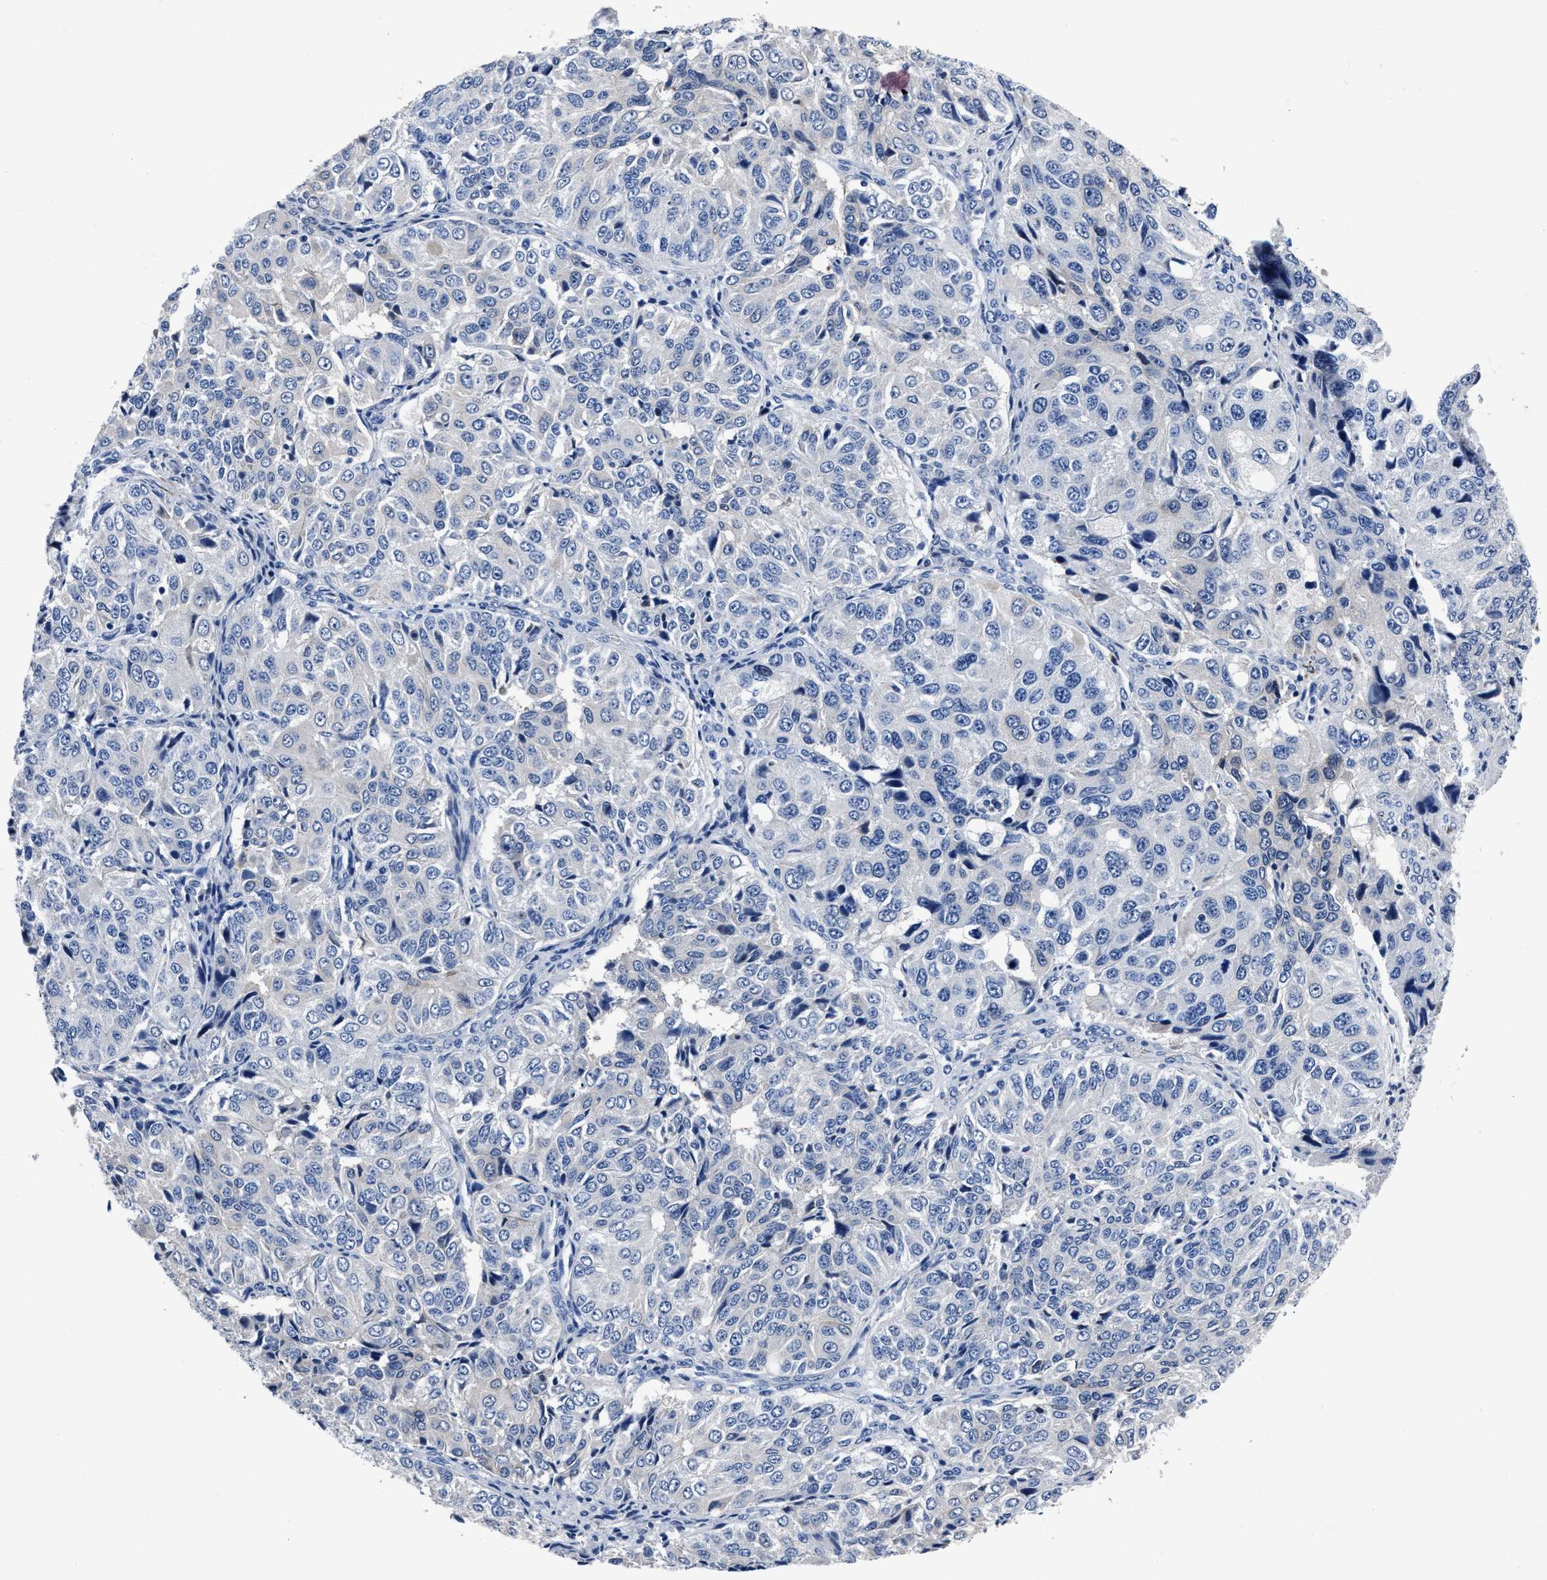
{"staining": {"intensity": "negative", "quantity": "none", "location": "none"}, "tissue": "ovarian cancer", "cell_type": "Tumor cells", "image_type": "cancer", "snomed": [{"axis": "morphology", "description": "Carcinoma, endometroid"}, {"axis": "topography", "description": "Ovary"}], "caption": "This is a image of immunohistochemistry (IHC) staining of ovarian cancer, which shows no expression in tumor cells.", "gene": "OR10G3", "patient": {"sex": "female", "age": 51}}